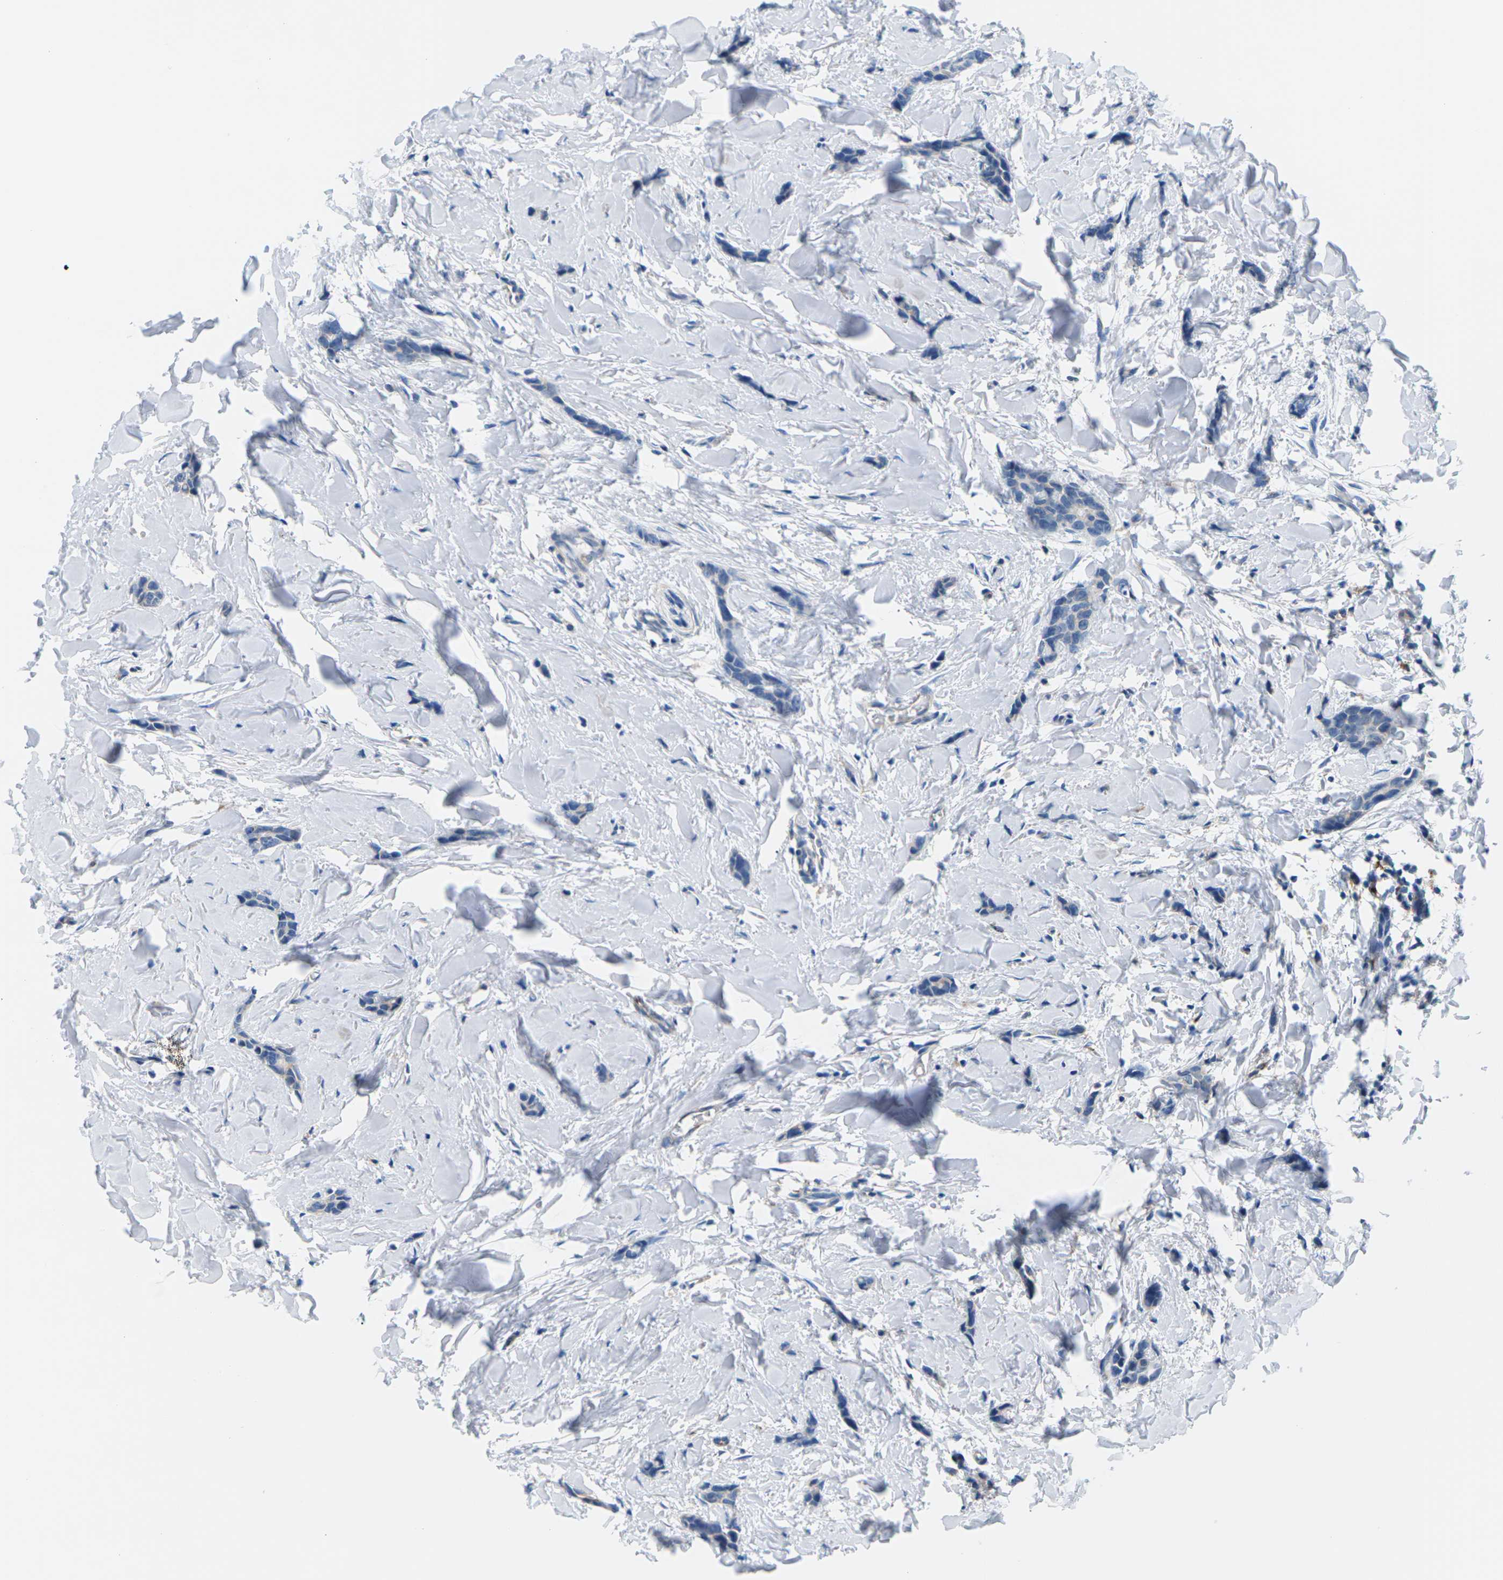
{"staining": {"intensity": "negative", "quantity": "none", "location": "none"}, "tissue": "breast cancer", "cell_type": "Tumor cells", "image_type": "cancer", "snomed": [{"axis": "morphology", "description": "Lobular carcinoma"}, {"axis": "topography", "description": "Skin"}, {"axis": "topography", "description": "Breast"}], "caption": "Micrograph shows no protein positivity in tumor cells of breast cancer (lobular carcinoma) tissue.", "gene": "SYNGR2", "patient": {"sex": "female", "age": 46}}